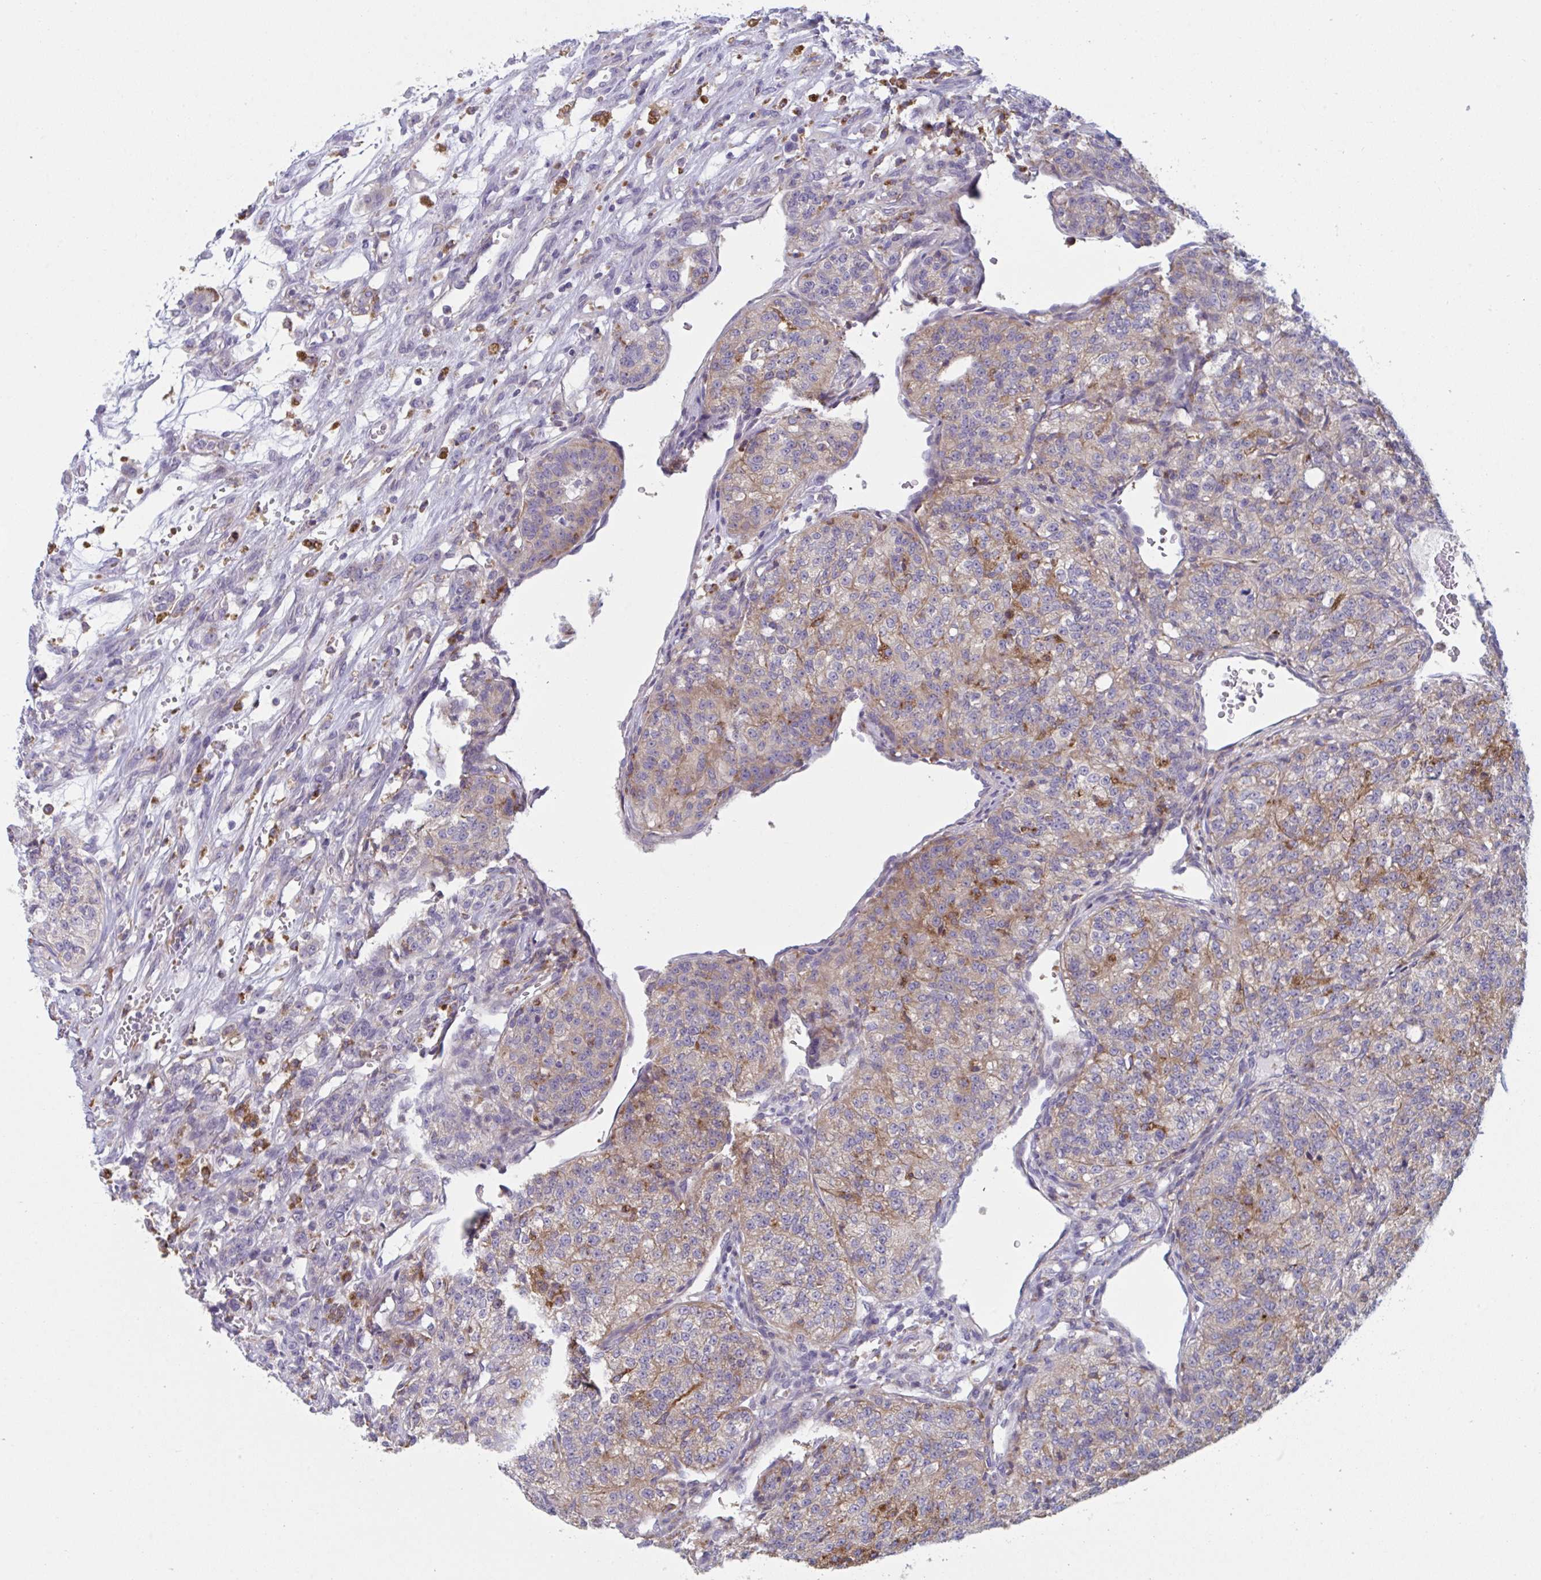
{"staining": {"intensity": "weak", "quantity": "25%-75%", "location": "cytoplasmic/membranous"}, "tissue": "renal cancer", "cell_type": "Tumor cells", "image_type": "cancer", "snomed": [{"axis": "morphology", "description": "Adenocarcinoma, NOS"}, {"axis": "topography", "description": "Kidney"}], "caption": "Brown immunohistochemical staining in human renal cancer (adenocarcinoma) exhibits weak cytoplasmic/membranous positivity in about 25%-75% of tumor cells.", "gene": "NIPSNAP1", "patient": {"sex": "female", "age": 63}}